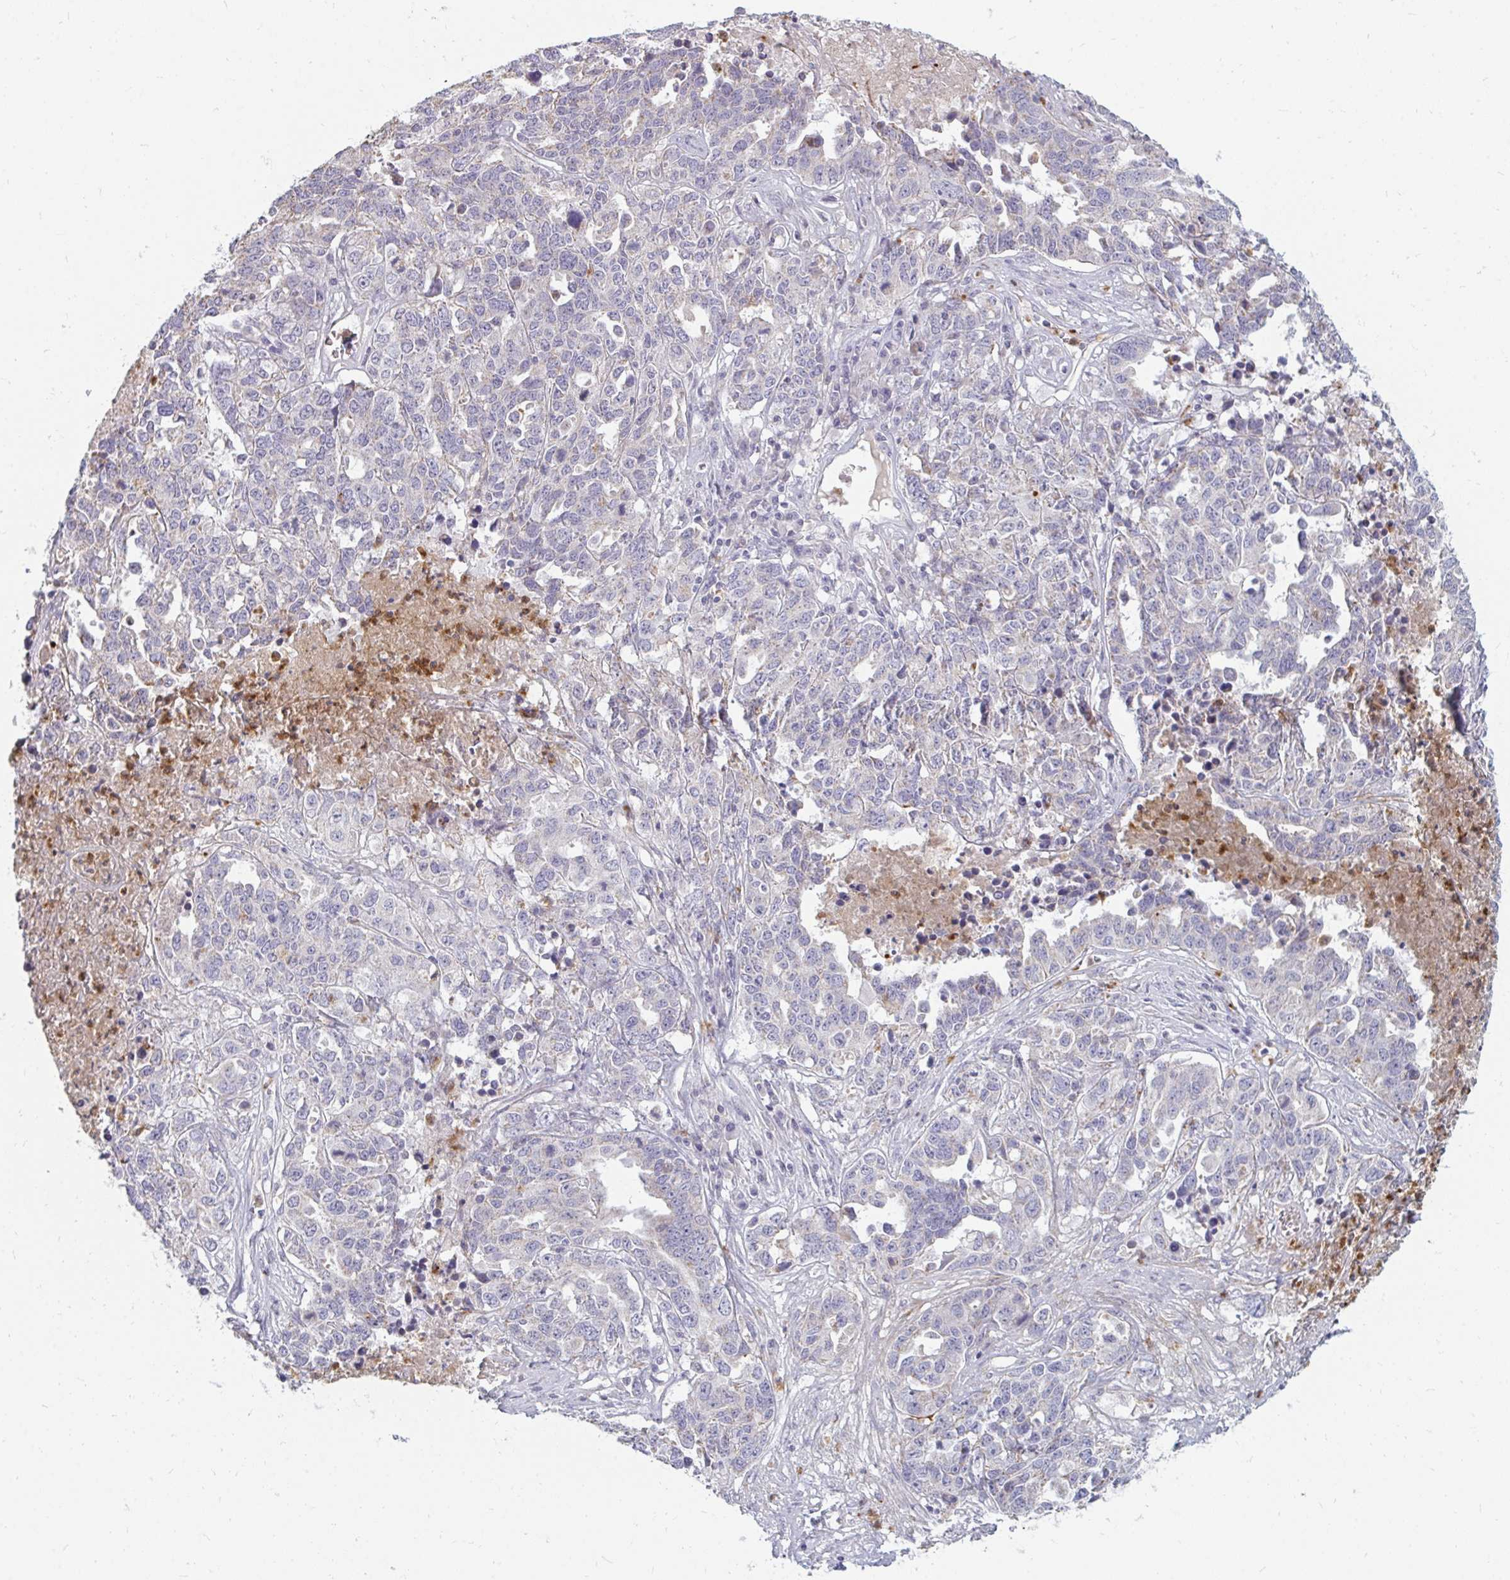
{"staining": {"intensity": "weak", "quantity": "<25%", "location": "cytoplasmic/membranous"}, "tissue": "ovarian cancer", "cell_type": "Tumor cells", "image_type": "cancer", "snomed": [{"axis": "morphology", "description": "Carcinoma, endometroid"}, {"axis": "topography", "description": "Ovary"}], "caption": "There is no significant positivity in tumor cells of ovarian endometroid carcinoma.", "gene": "RAB33A", "patient": {"sex": "female", "age": 62}}